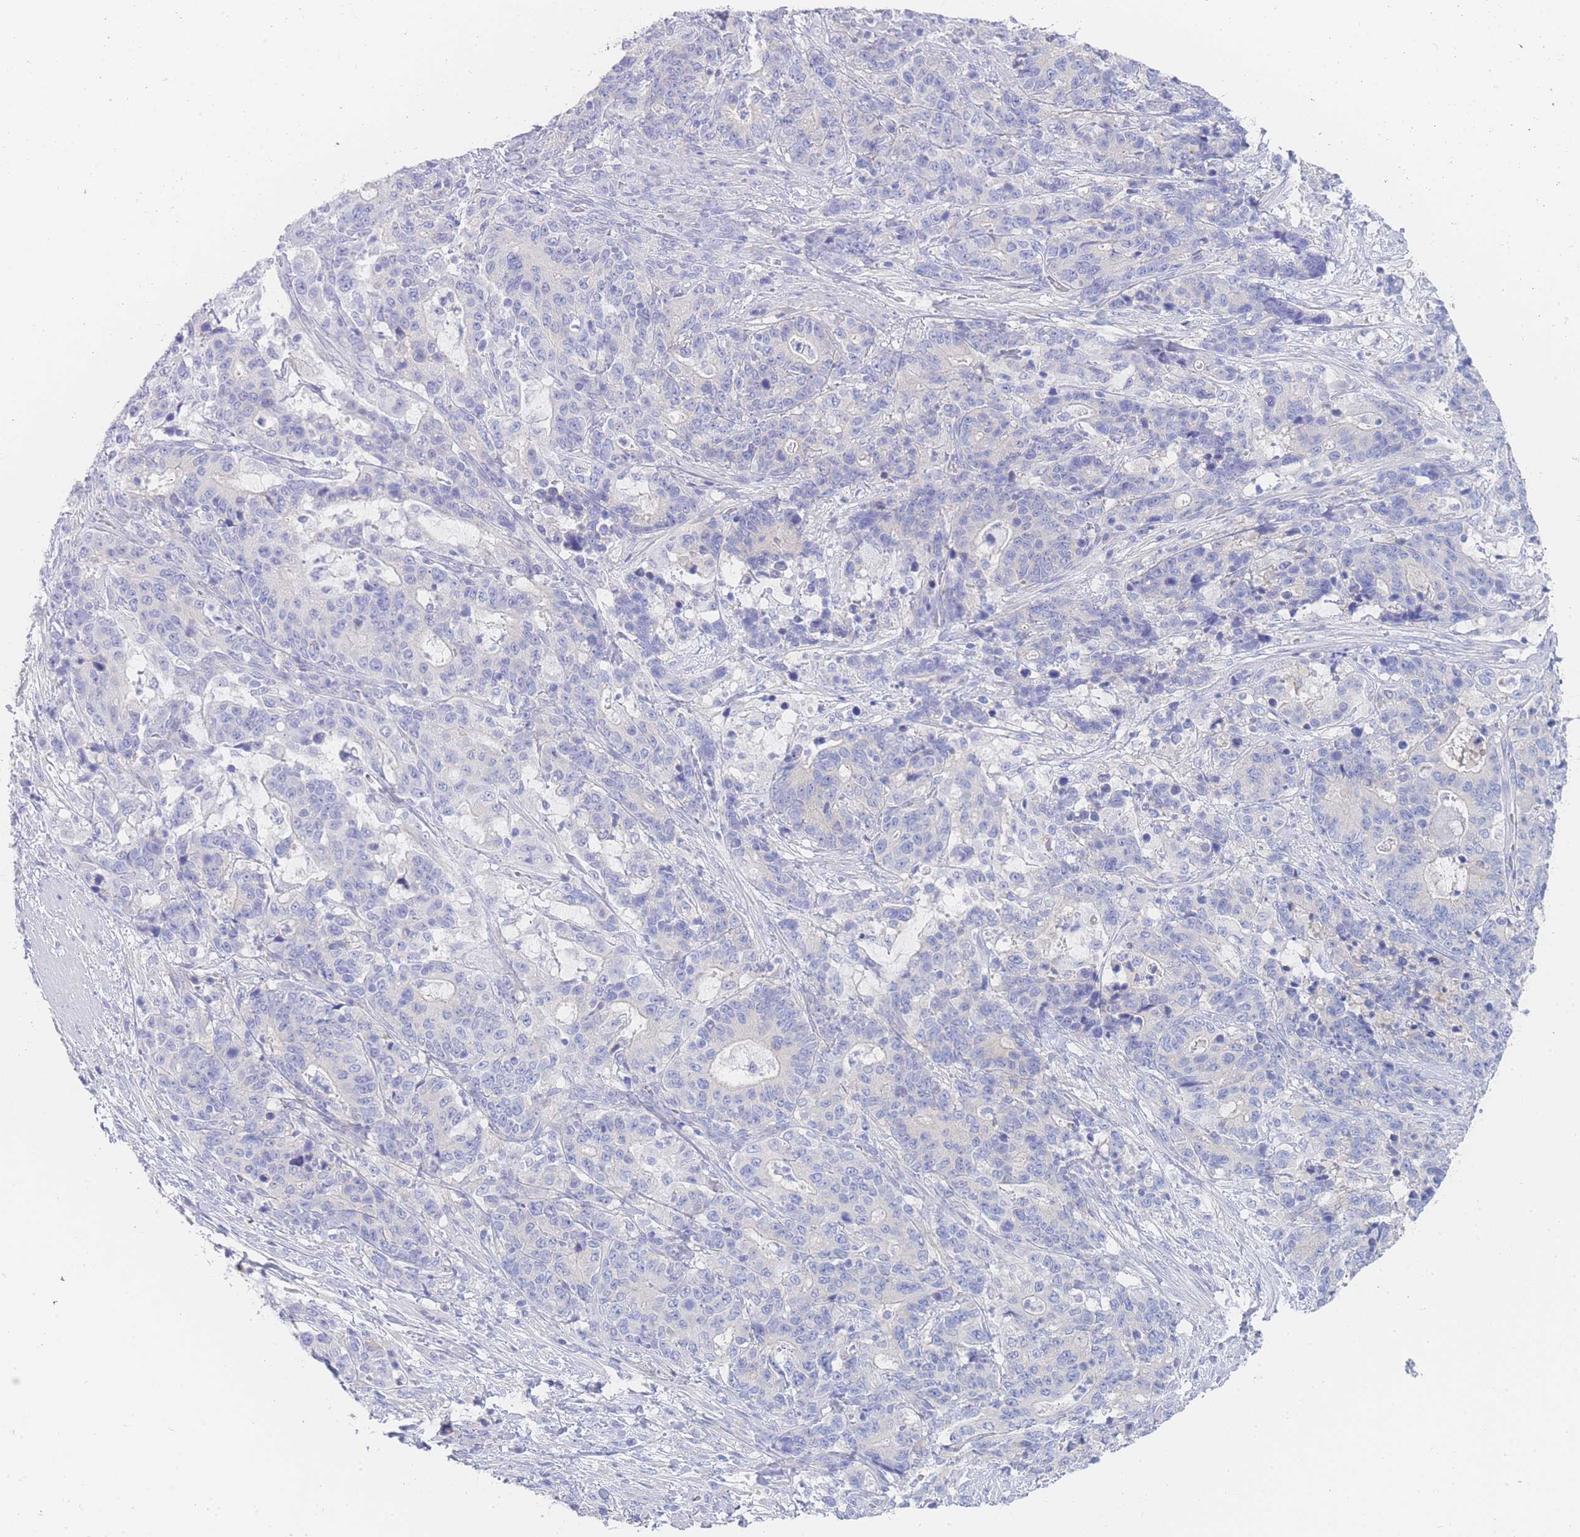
{"staining": {"intensity": "negative", "quantity": "none", "location": "none"}, "tissue": "stomach cancer", "cell_type": "Tumor cells", "image_type": "cancer", "snomed": [{"axis": "morphology", "description": "Normal tissue, NOS"}, {"axis": "morphology", "description": "Adenocarcinoma, NOS"}, {"axis": "topography", "description": "Stomach"}], "caption": "Tumor cells are negative for brown protein staining in stomach adenocarcinoma. (DAB (3,3'-diaminobenzidine) IHC with hematoxylin counter stain).", "gene": "LZTFL1", "patient": {"sex": "female", "age": 64}}